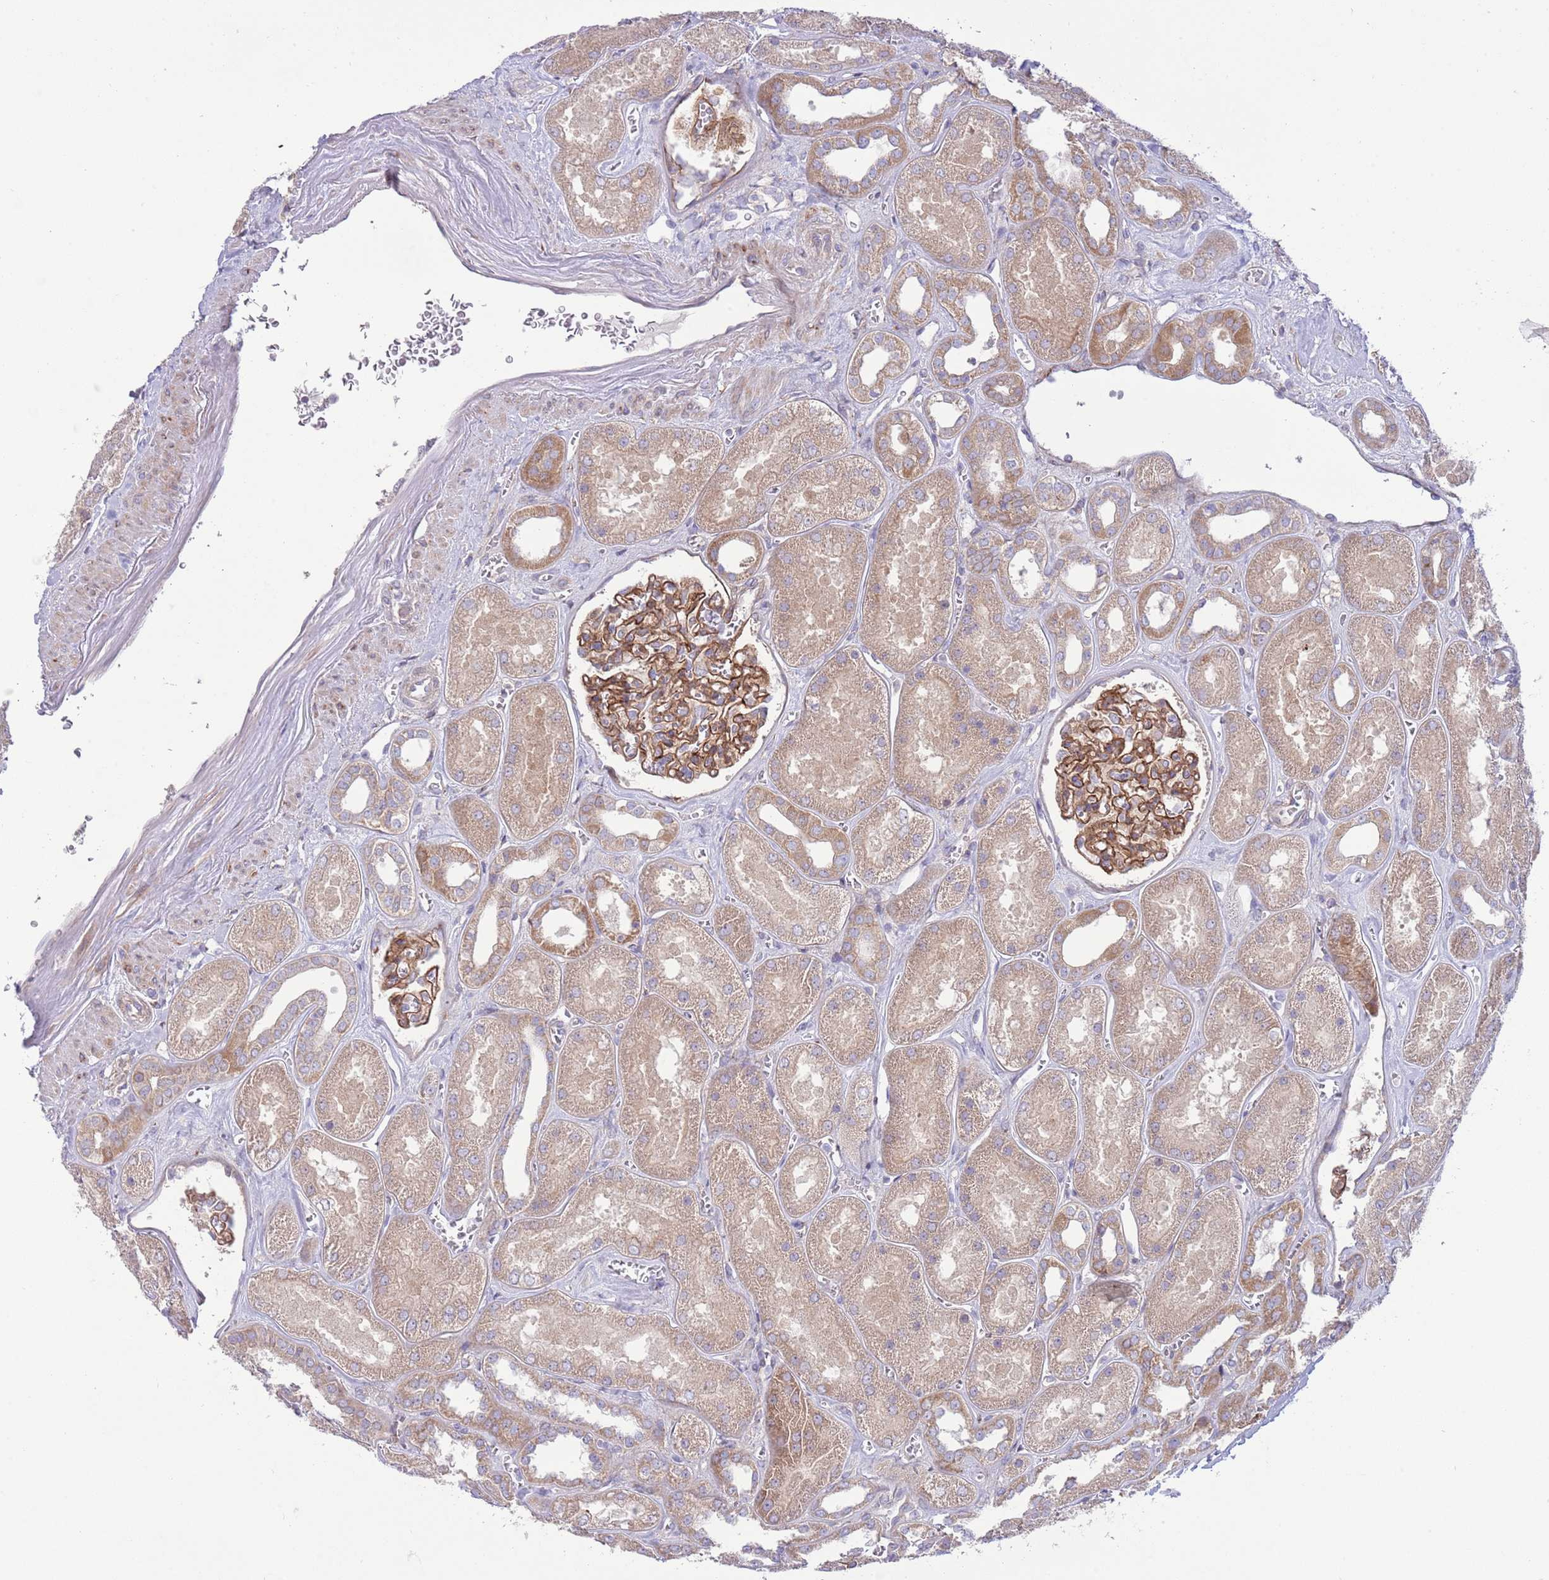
{"staining": {"intensity": "strong", "quantity": ">75%", "location": "cytoplasmic/membranous"}, "tissue": "kidney", "cell_type": "Cells in glomeruli", "image_type": "normal", "snomed": [{"axis": "morphology", "description": "Normal tissue, NOS"}, {"axis": "morphology", "description": "Adenocarcinoma, NOS"}, {"axis": "topography", "description": "Kidney"}], "caption": "Kidney stained for a protein demonstrates strong cytoplasmic/membranous positivity in cells in glomeruli. (Stains: DAB in brown, nuclei in blue, Microscopy: brightfield microscopy at high magnification).", "gene": "TOMM5", "patient": {"sex": "female", "age": 68}}